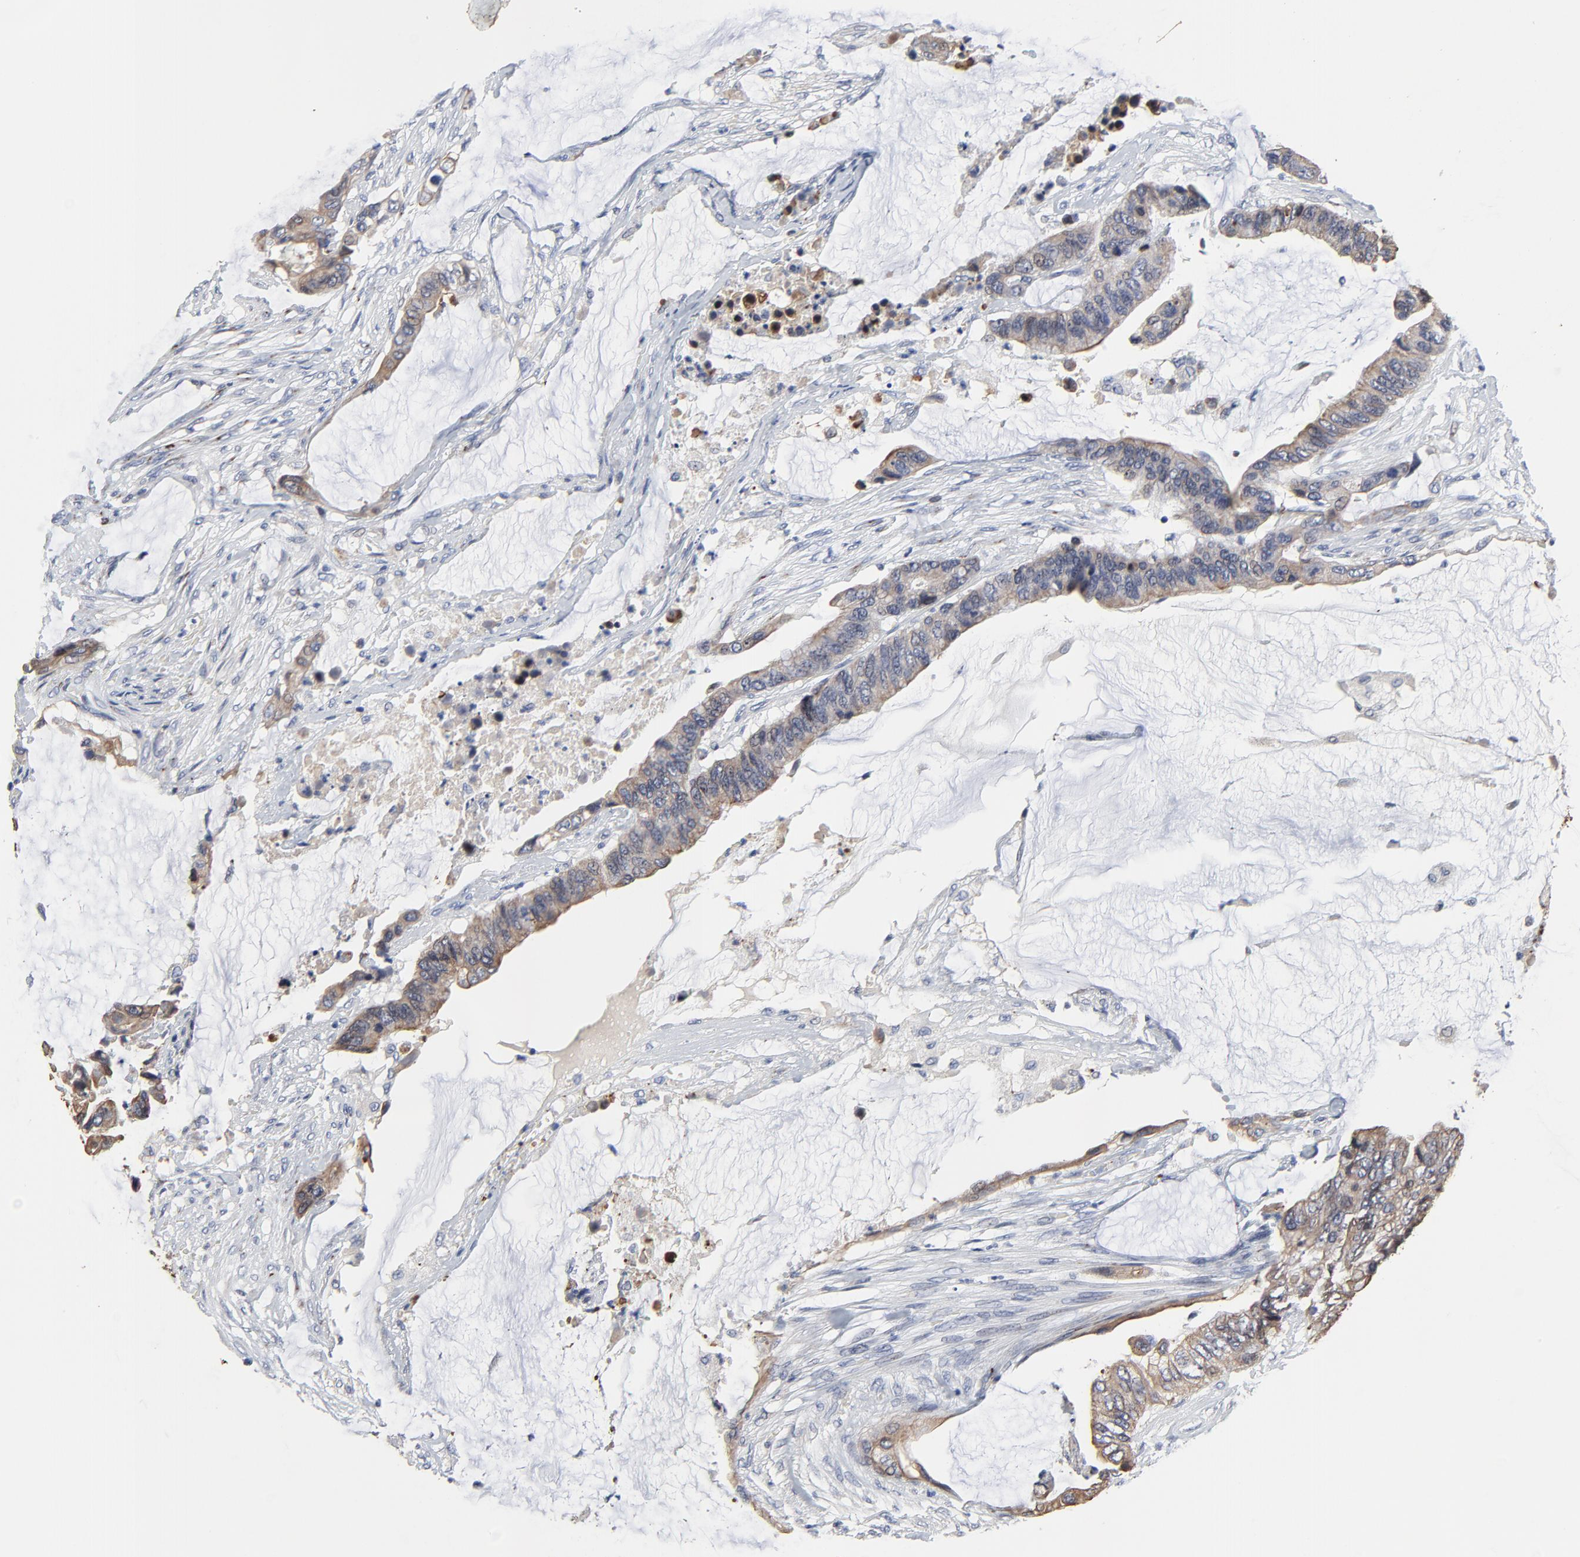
{"staining": {"intensity": "weak", "quantity": ">75%", "location": "cytoplasmic/membranous"}, "tissue": "colorectal cancer", "cell_type": "Tumor cells", "image_type": "cancer", "snomed": [{"axis": "morphology", "description": "Adenocarcinoma, NOS"}, {"axis": "topography", "description": "Rectum"}], "caption": "Protein positivity by immunohistochemistry (IHC) shows weak cytoplasmic/membranous expression in about >75% of tumor cells in colorectal cancer (adenocarcinoma). (Stains: DAB in brown, nuclei in blue, Microscopy: brightfield microscopy at high magnification).", "gene": "LNX1", "patient": {"sex": "female", "age": 59}}